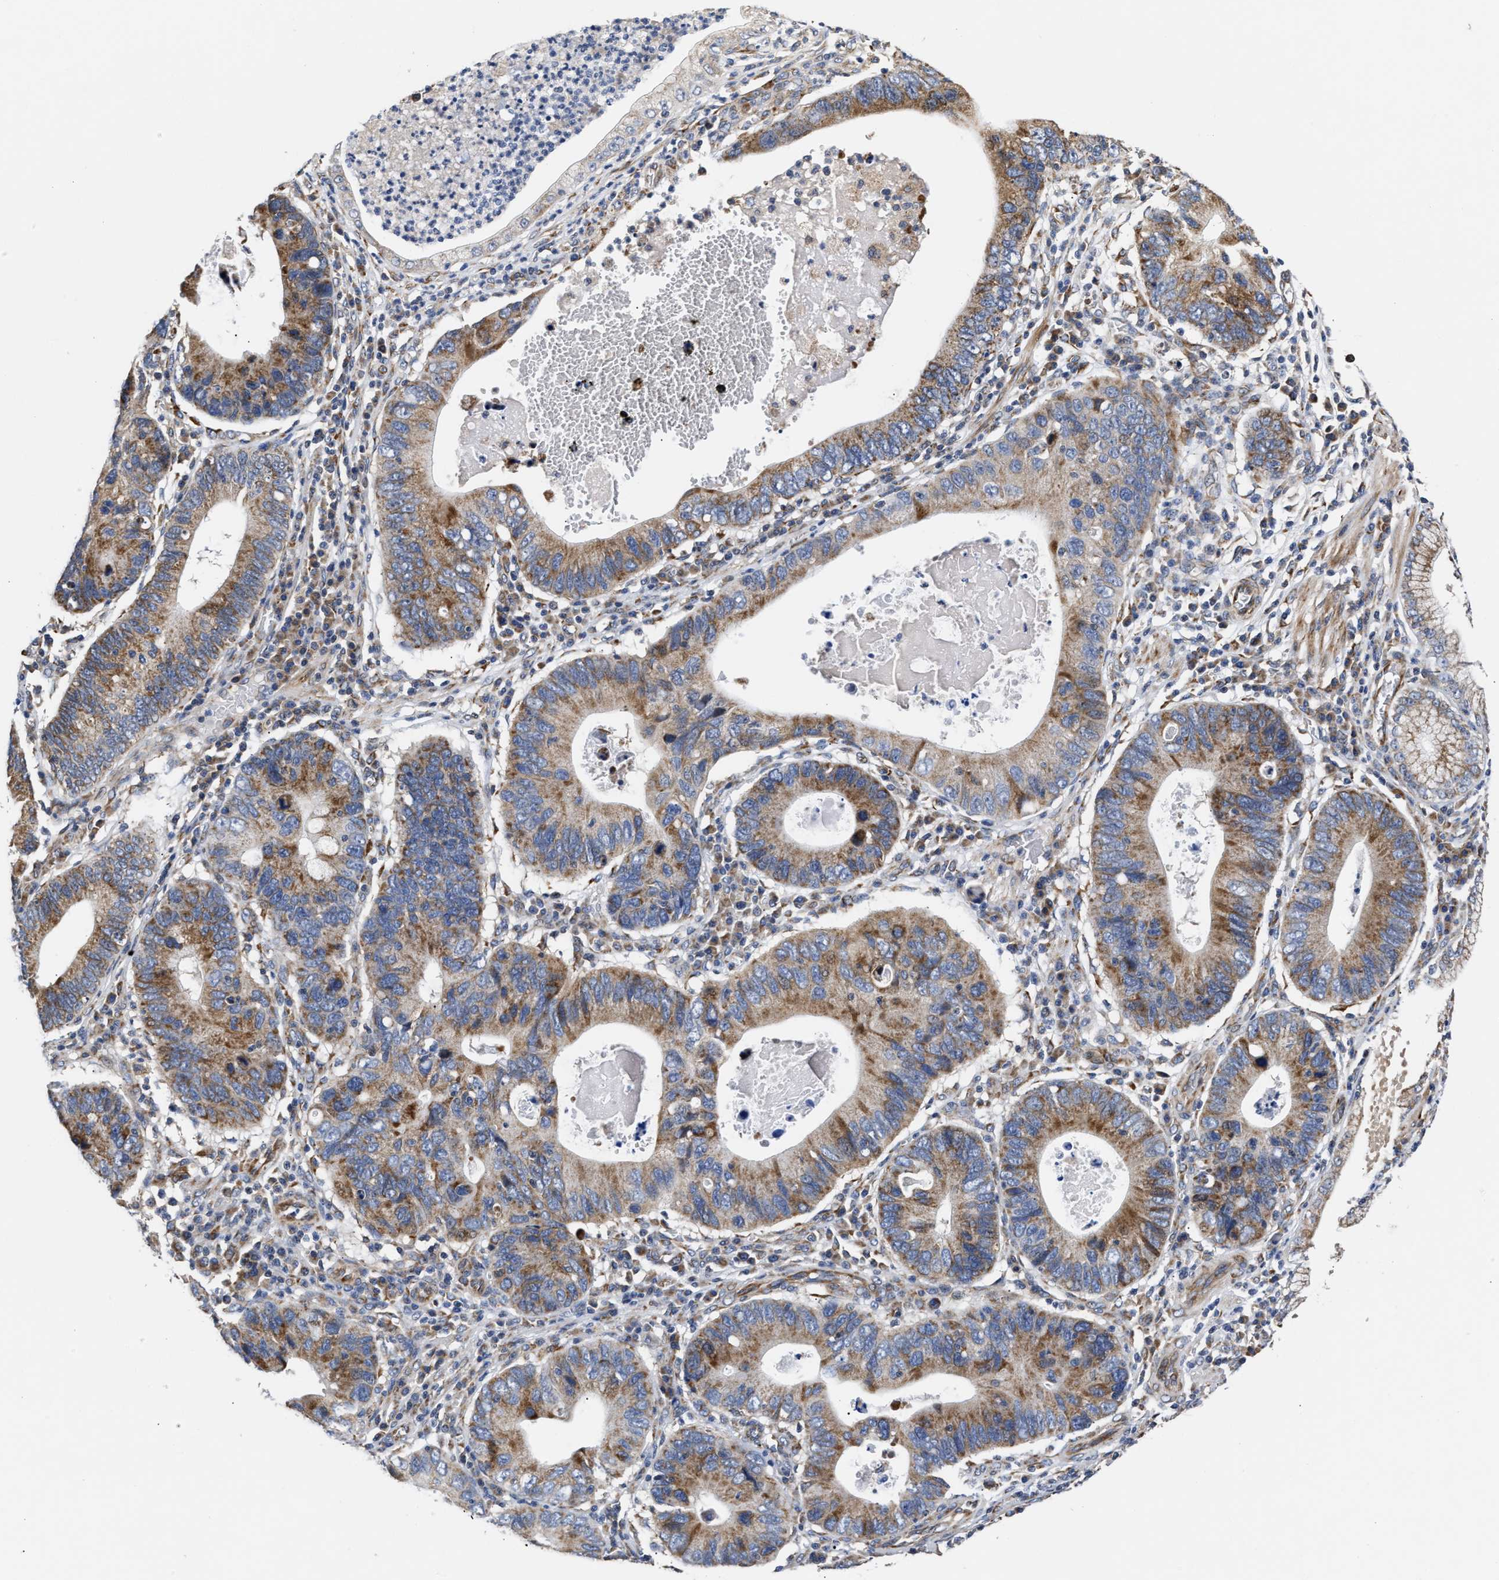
{"staining": {"intensity": "moderate", "quantity": ">75%", "location": "cytoplasmic/membranous"}, "tissue": "stomach cancer", "cell_type": "Tumor cells", "image_type": "cancer", "snomed": [{"axis": "morphology", "description": "Adenocarcinoma, NOS"}, {"axis": "topography", "description": "Stomach"}], "caption": "Tumor cells show medium levels of moderate cytoplasmic/membranous positivity in approximately >75% of cells in adenocarcinoma (stomach).", "gene": "MALSU1", "patient": {"sex": "male", "age": 59}}